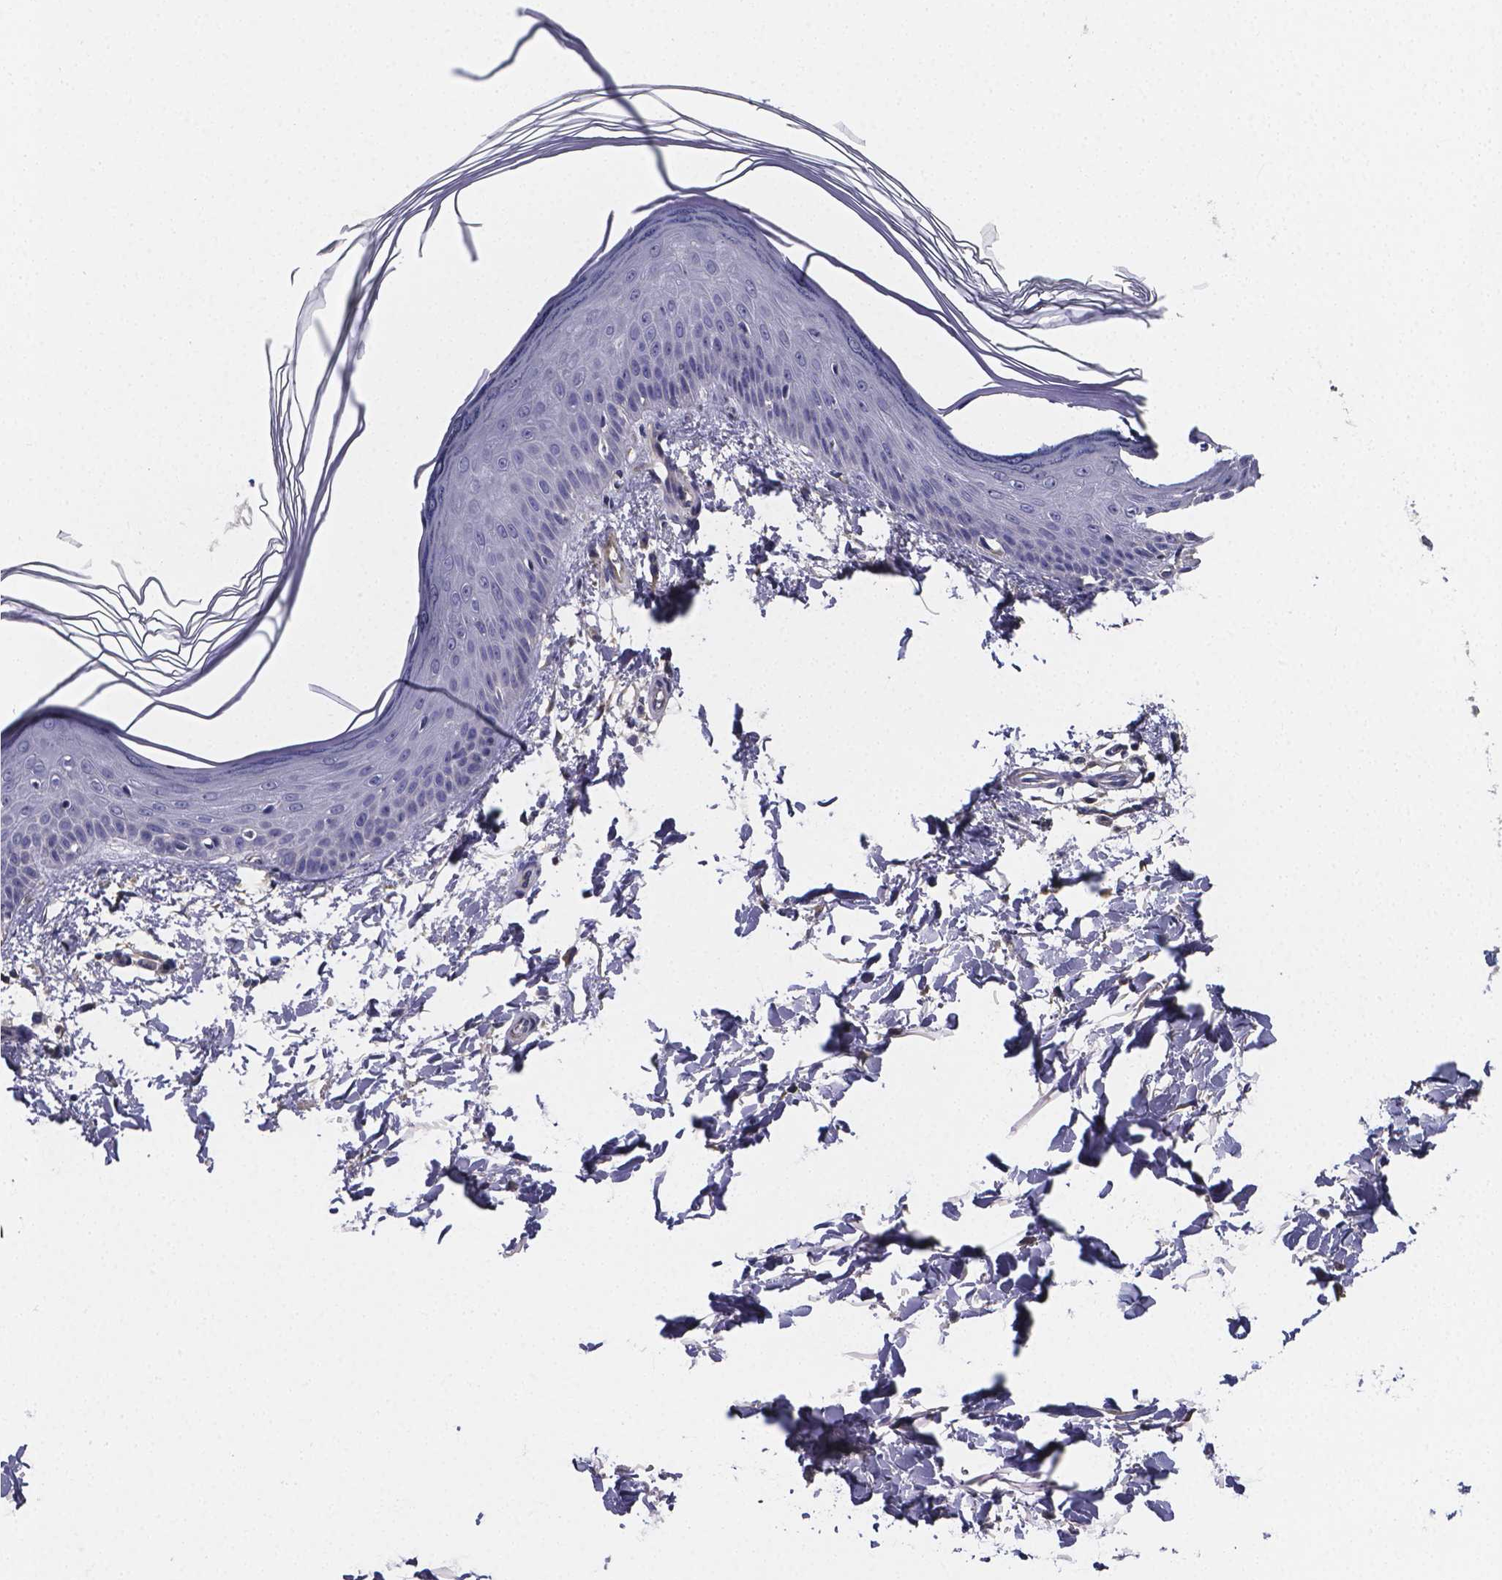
{"staining": {"intensity": "negative", "quantity": "none", "location": "none"}, "tissue": "skin", "cell_type": "Fibroblasts", "image_type": "normal", "snomed": [{"axis": "morphology", "description": "Normal tissue, NOS"}, {"axis": "topography", "description": "Skin"}], "caption": "A micrograph of human skin is negative for staining in fibroblasts. The staining is performed using DAB (3,3'-diaminobenzidine) brown chromogen with nuclei counter-stained in using hematoxylin.", "gene": "RERG", "patient": {"sex": "female", "age": 62}}